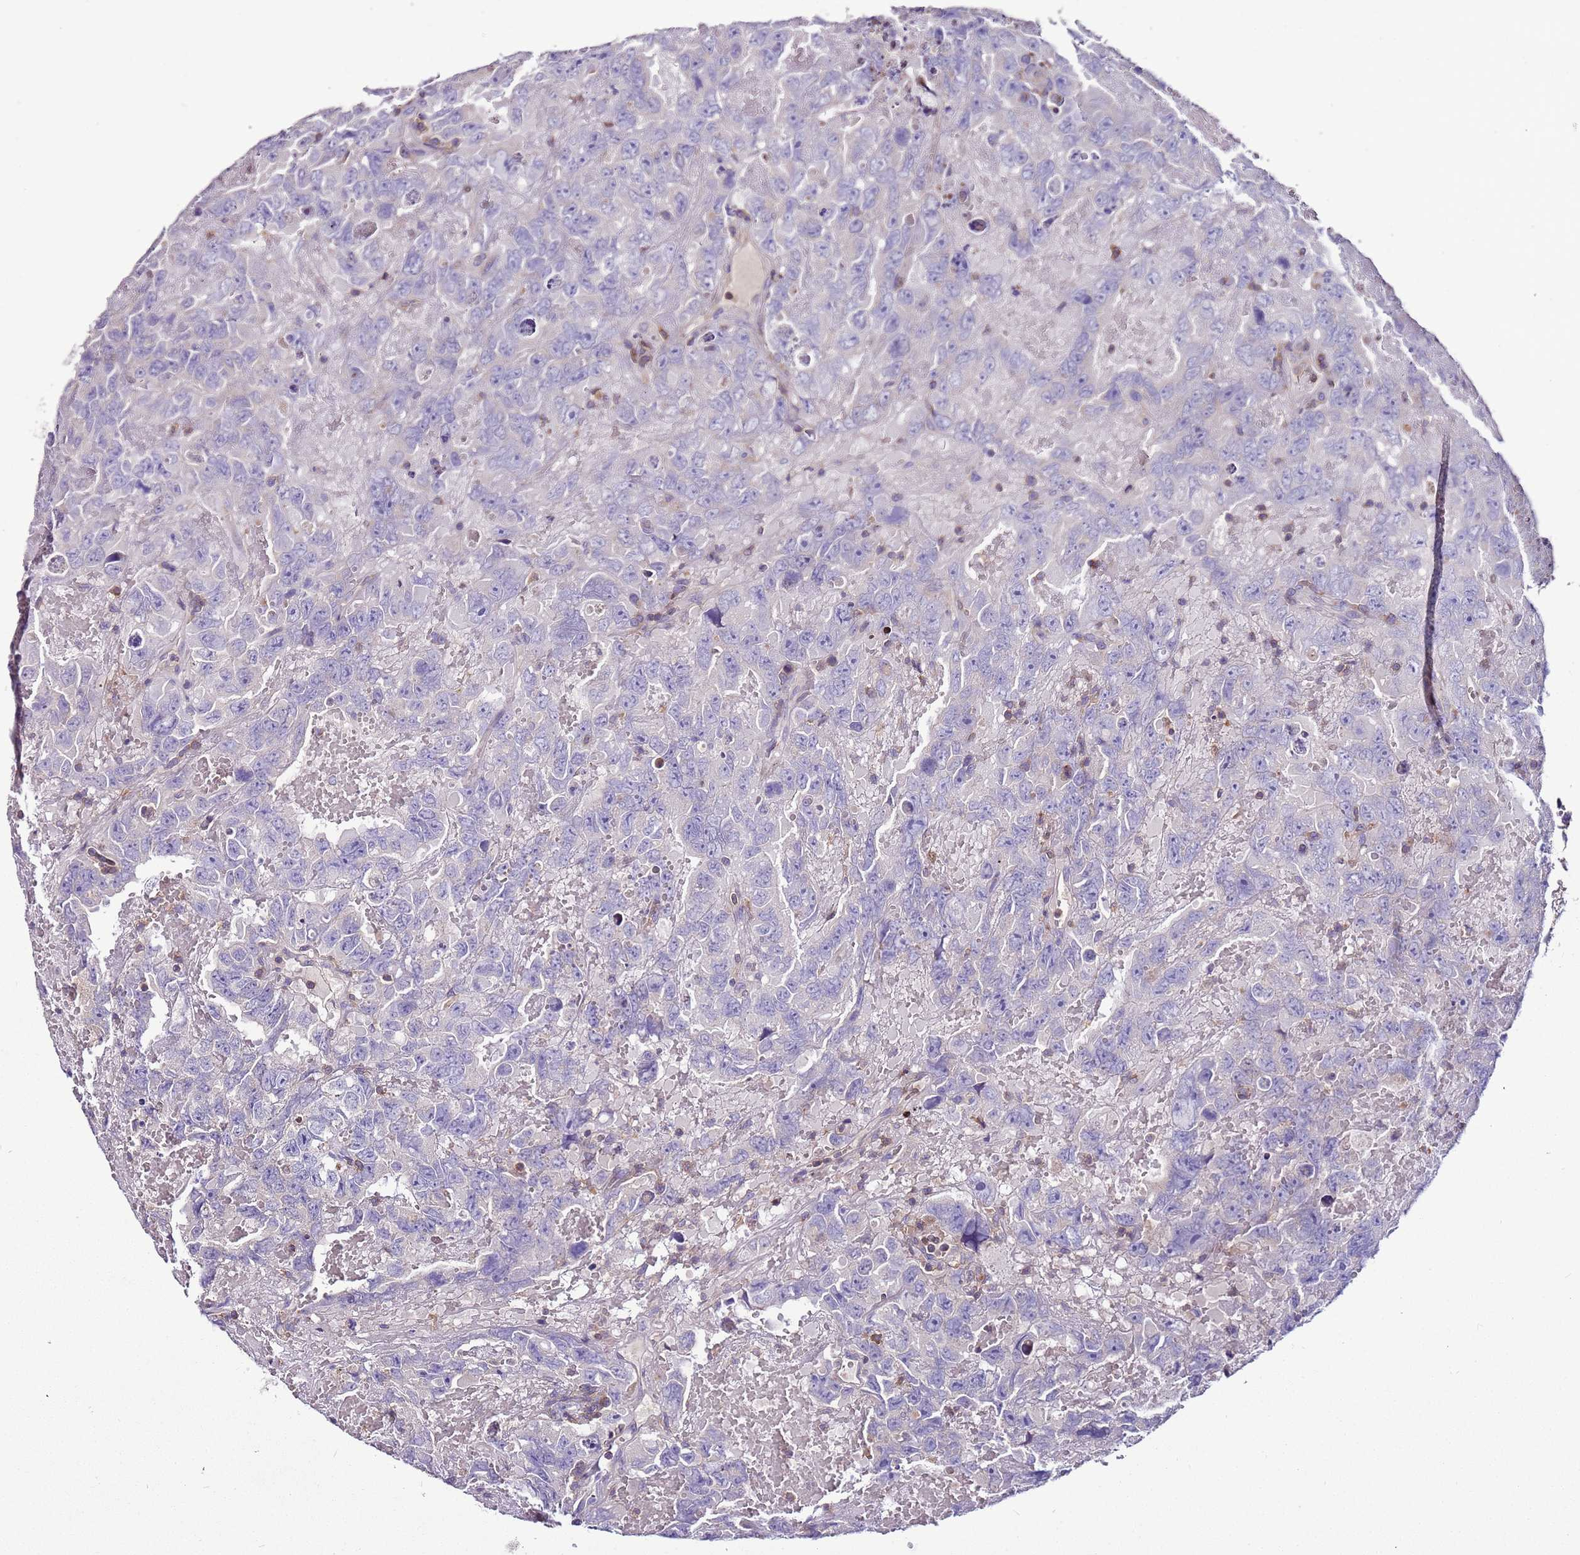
{"staining": {"intensity": "negative", "quantity": "none", "location": "none"}, "tissue": "testis cancer", "cell_type": "Tumor cells", "image_type": "cancer", "snomed": [{"axis": "morphology", "description": "Carcinoma, Embryonal, NOS"}, {"axis": "topography", "description": "Testis"}], "caption": "Protein analysis of testis cancer (embryonal carcinoma) exhibits no significant staining in tumor cells.", "gene": "IGIP", "patient": {"sex": "male", "age": 45}}